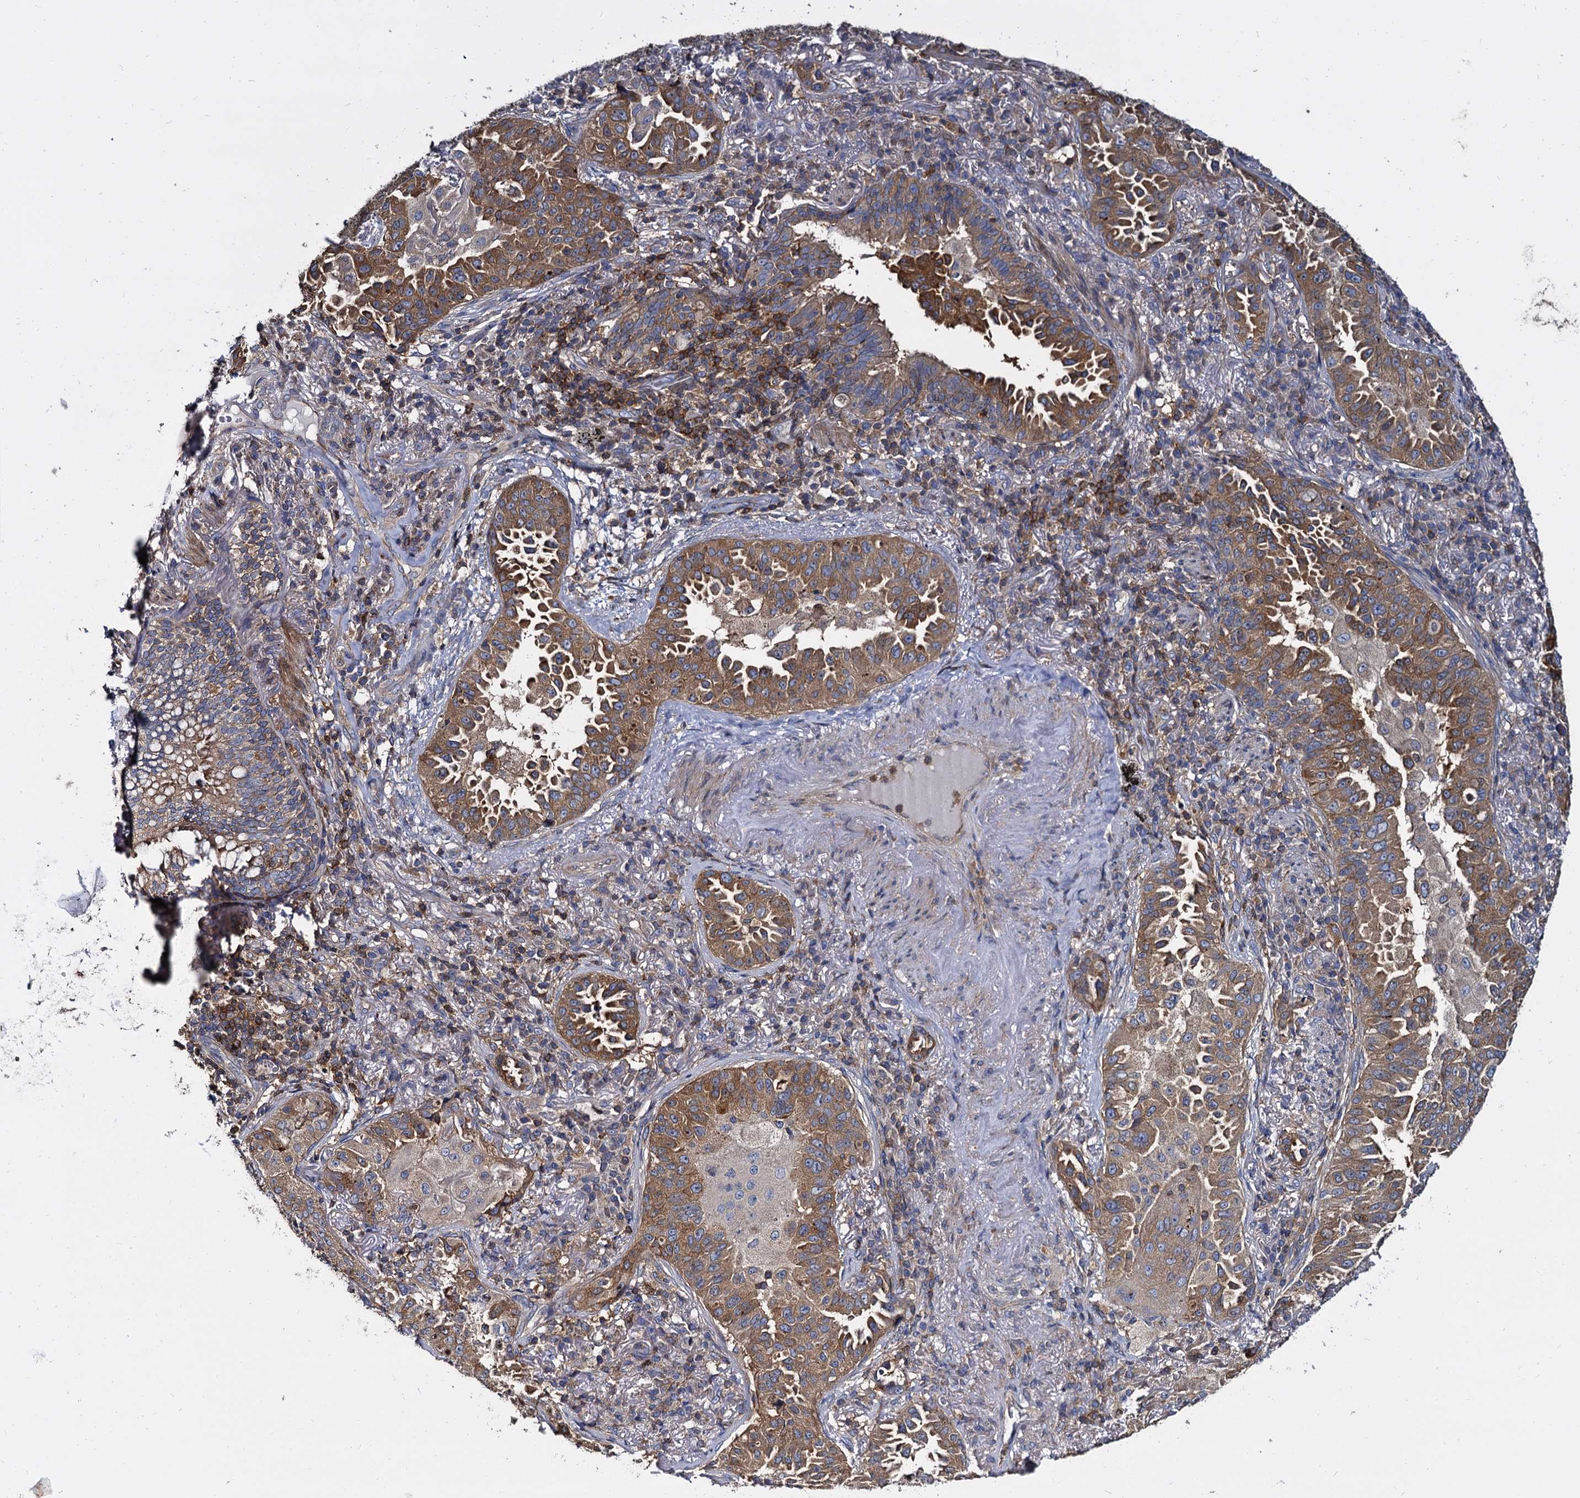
{"staining": {"intensity": "moderate", "quantity": ">75%", "location": "cytoplasmic/membranous"}, "tissue": "lung cancer", "cell_type": "Tumor cells", "image_type": "cancer", "snomed": [{"axis": "morphology", "description": "Adenocarcinoma, NOS"}, {"axis": "topography", "description": "Lung"}], "caption": "An IHC photomicrograph of neoplastic tissue is shown. Protein staining in brown shows moderate cytoplasmic/membranous positivity in lung cancer within tumor cells.", "gene": "ANKRD13A", "patient": {"sex": "female", "age": 69}}